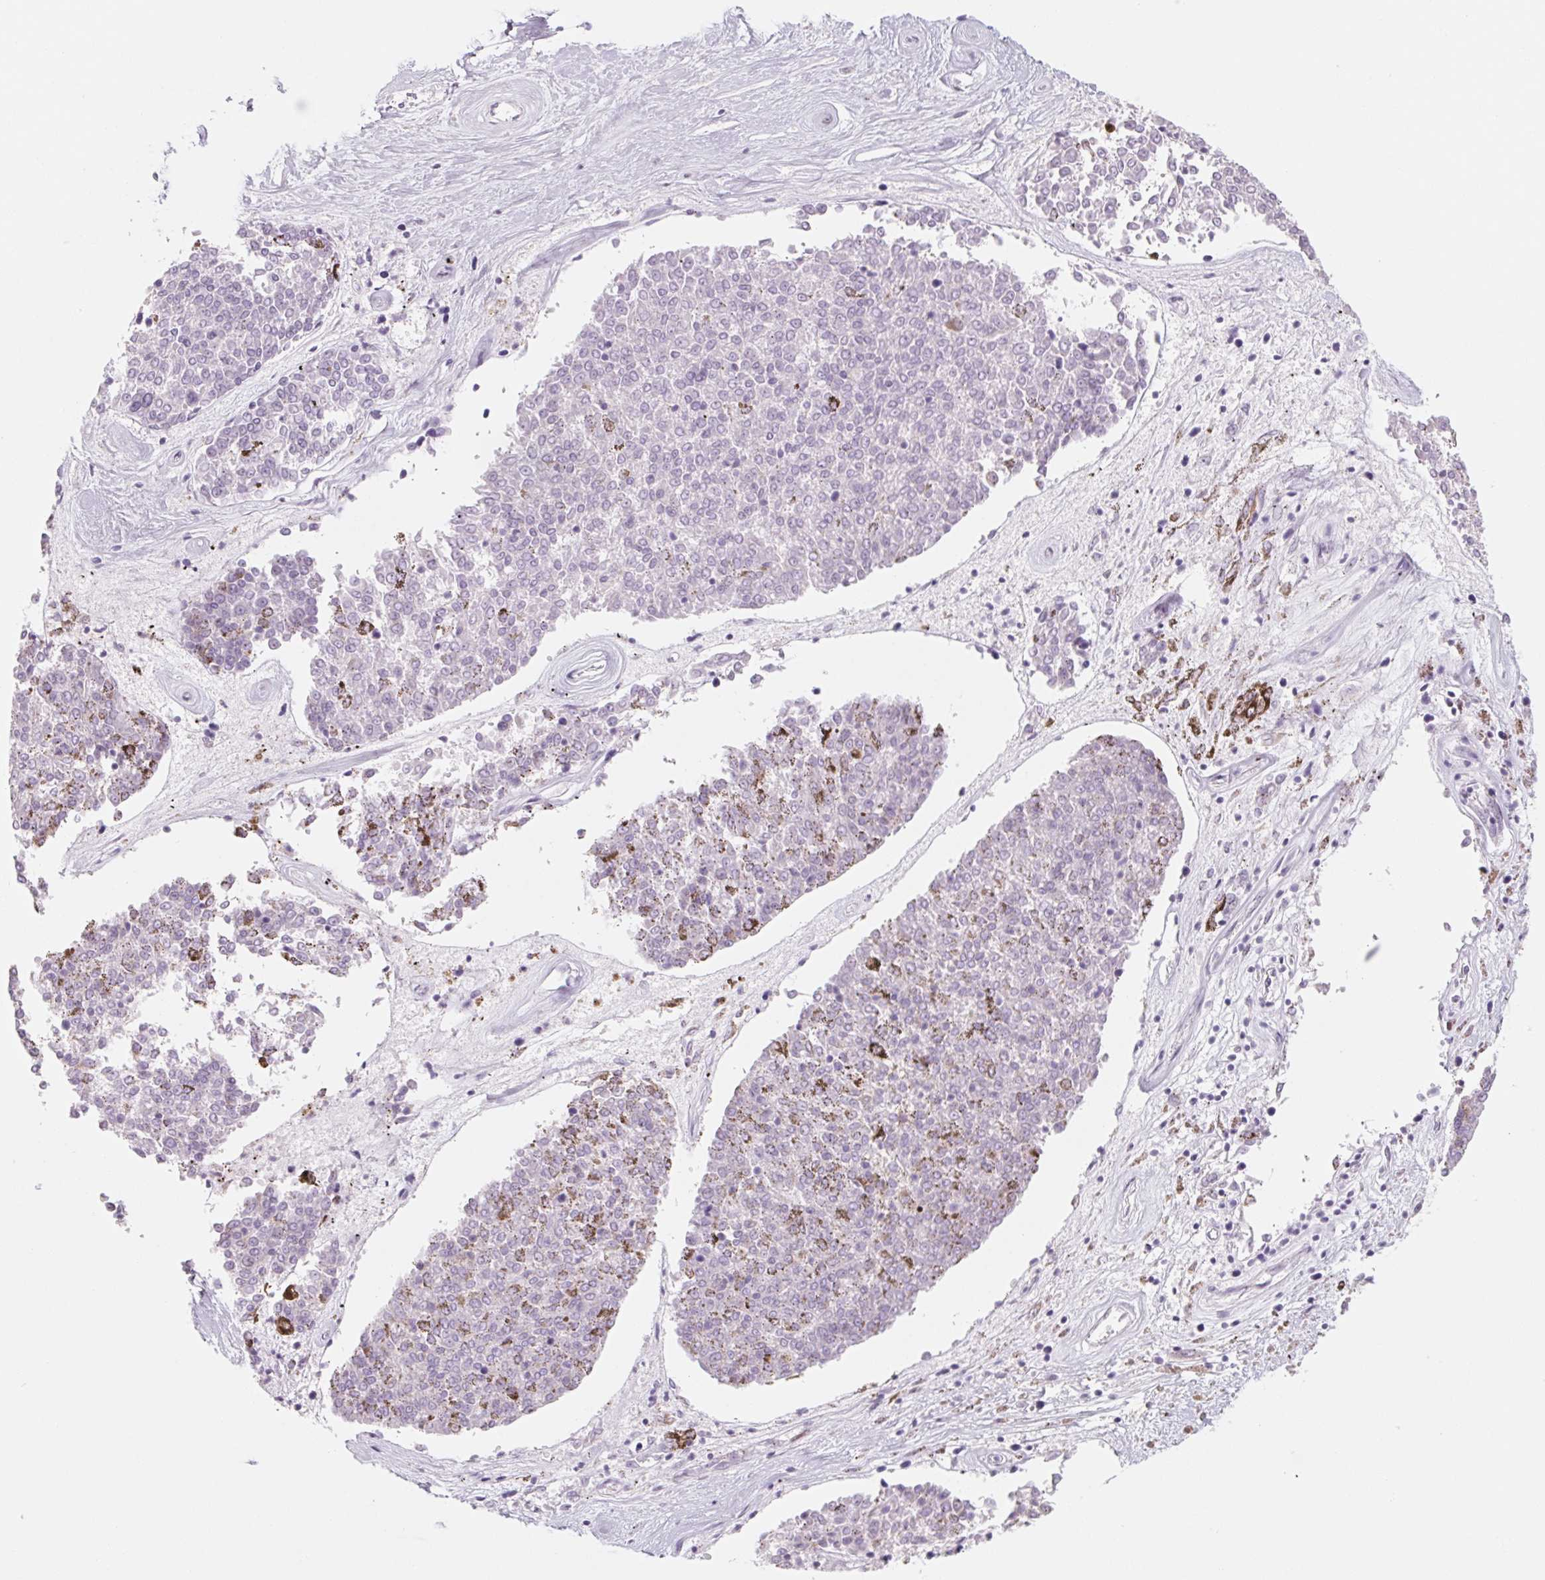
{"staining": {"intensity": "negative", "quantity": "none", "location": "none"}, "tissue": "melanoma", "cell_type": "Tumor cells", "image_type": "cancer", "snomed": [{"axis": "morphology", "description": "Malignant melanoma, NOS"}, {"axis": "topography", "description": "Skin"}], "caption": "Tumor cells are negative for protein expression in human melanoma. (Immunohistochemistry (ihc), brightfield microscopy, high magnification).", "gene": "POU1F1", "patient": {"sex": "female", "age": 72}}